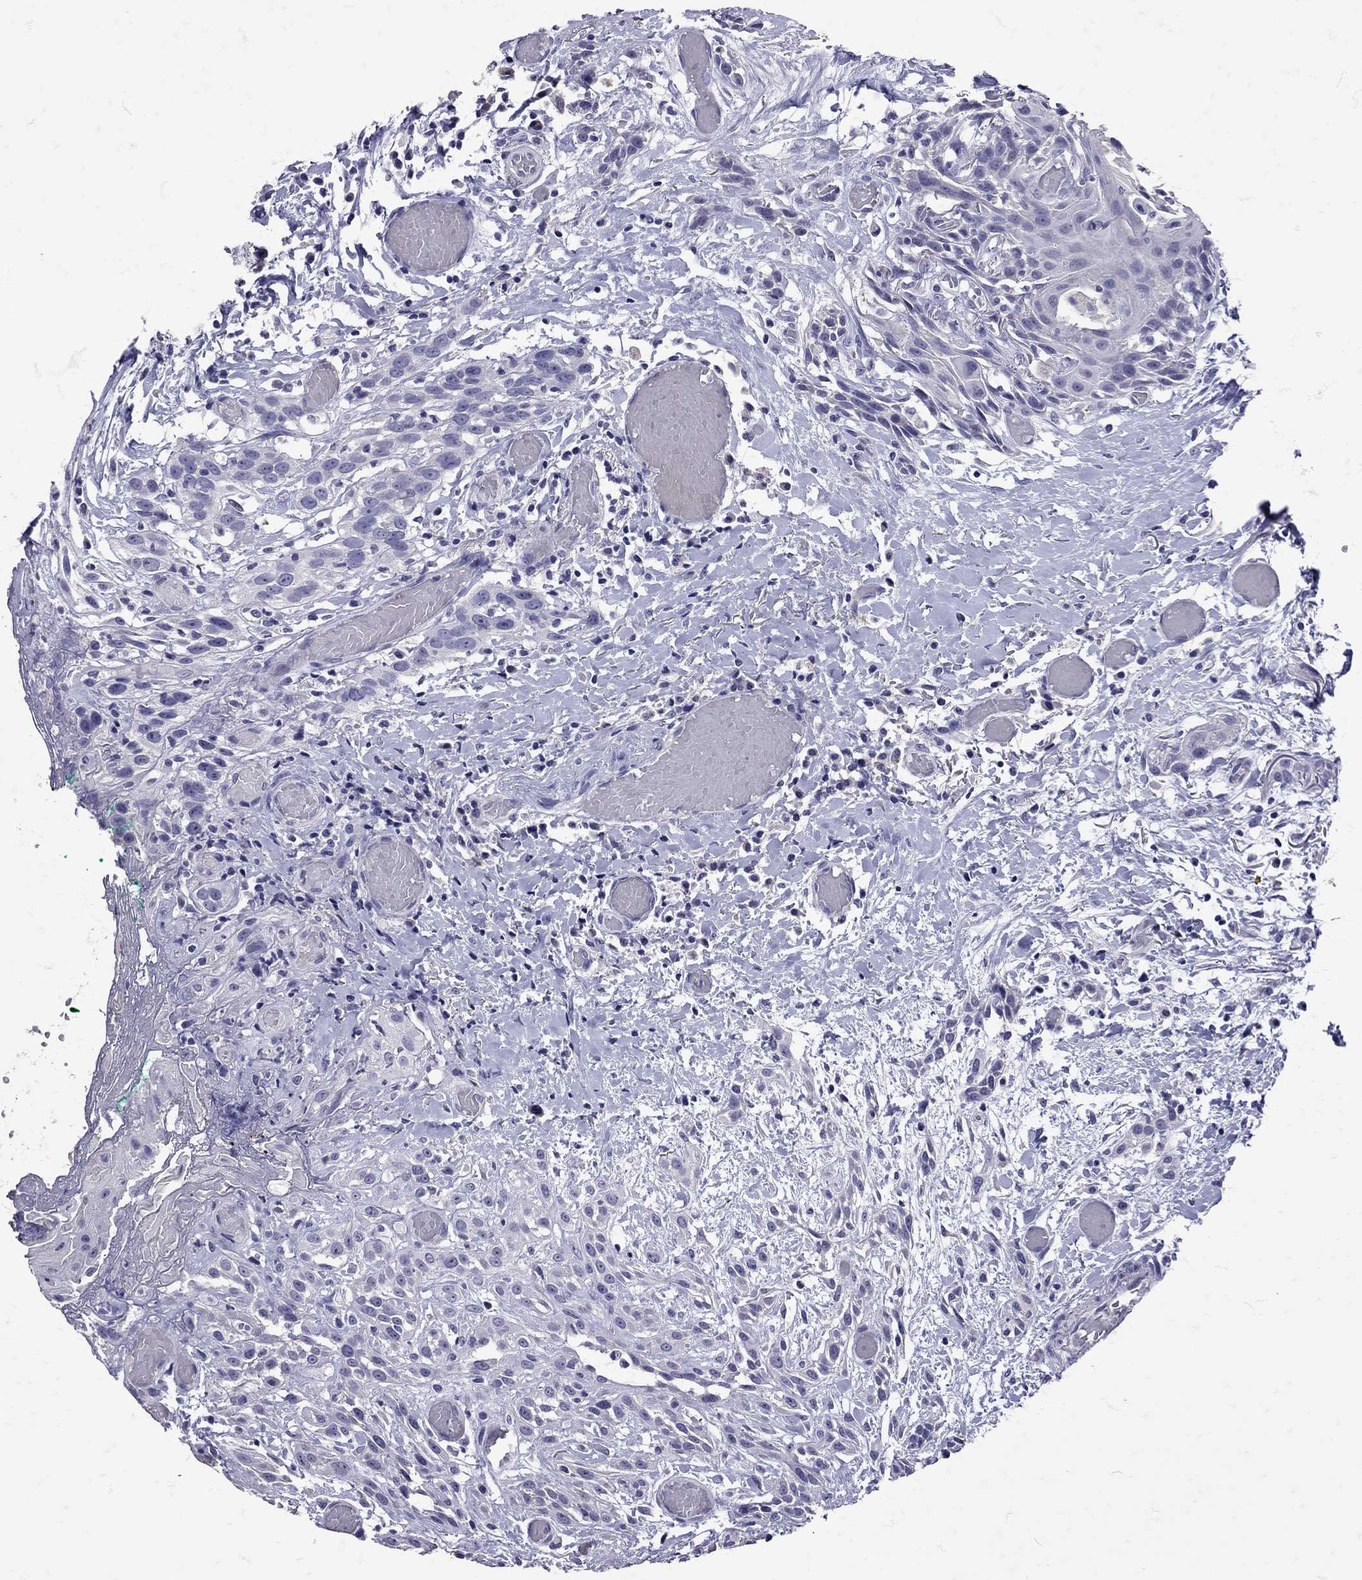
{"staining": {"intensity": "negative", "quantity": "none", "location": "none"}, "tissue": "head and neck cancer", "cell_type": "Tumor cells", "image_type": "cancer", "snomed": [{"axis": "morphology", "description": "Normal tissue, NOS"}, {"axis": "morphology", "description": "Squamous cell carcinoma, NOS"}, {"axis": "topography", "description": "Oral tissue"}, {"axis": "topography", "description": "Salivary gland"}, {"axis": "topography", "description": "Head-Neck"}], "caption": "Immunohistochemistry photomicrograph of head and neck squamous cell carcinoma stained for a protein (brown), which displays no expression in tumor cells. Brightfield microscopy of IHC stained with DAB (3,3'-diaminobenzidine) (brown) and hematoxylin (blue), captured at high magnification.", "gene": "SST", "patient": {"sex": "female", "age": 62}}